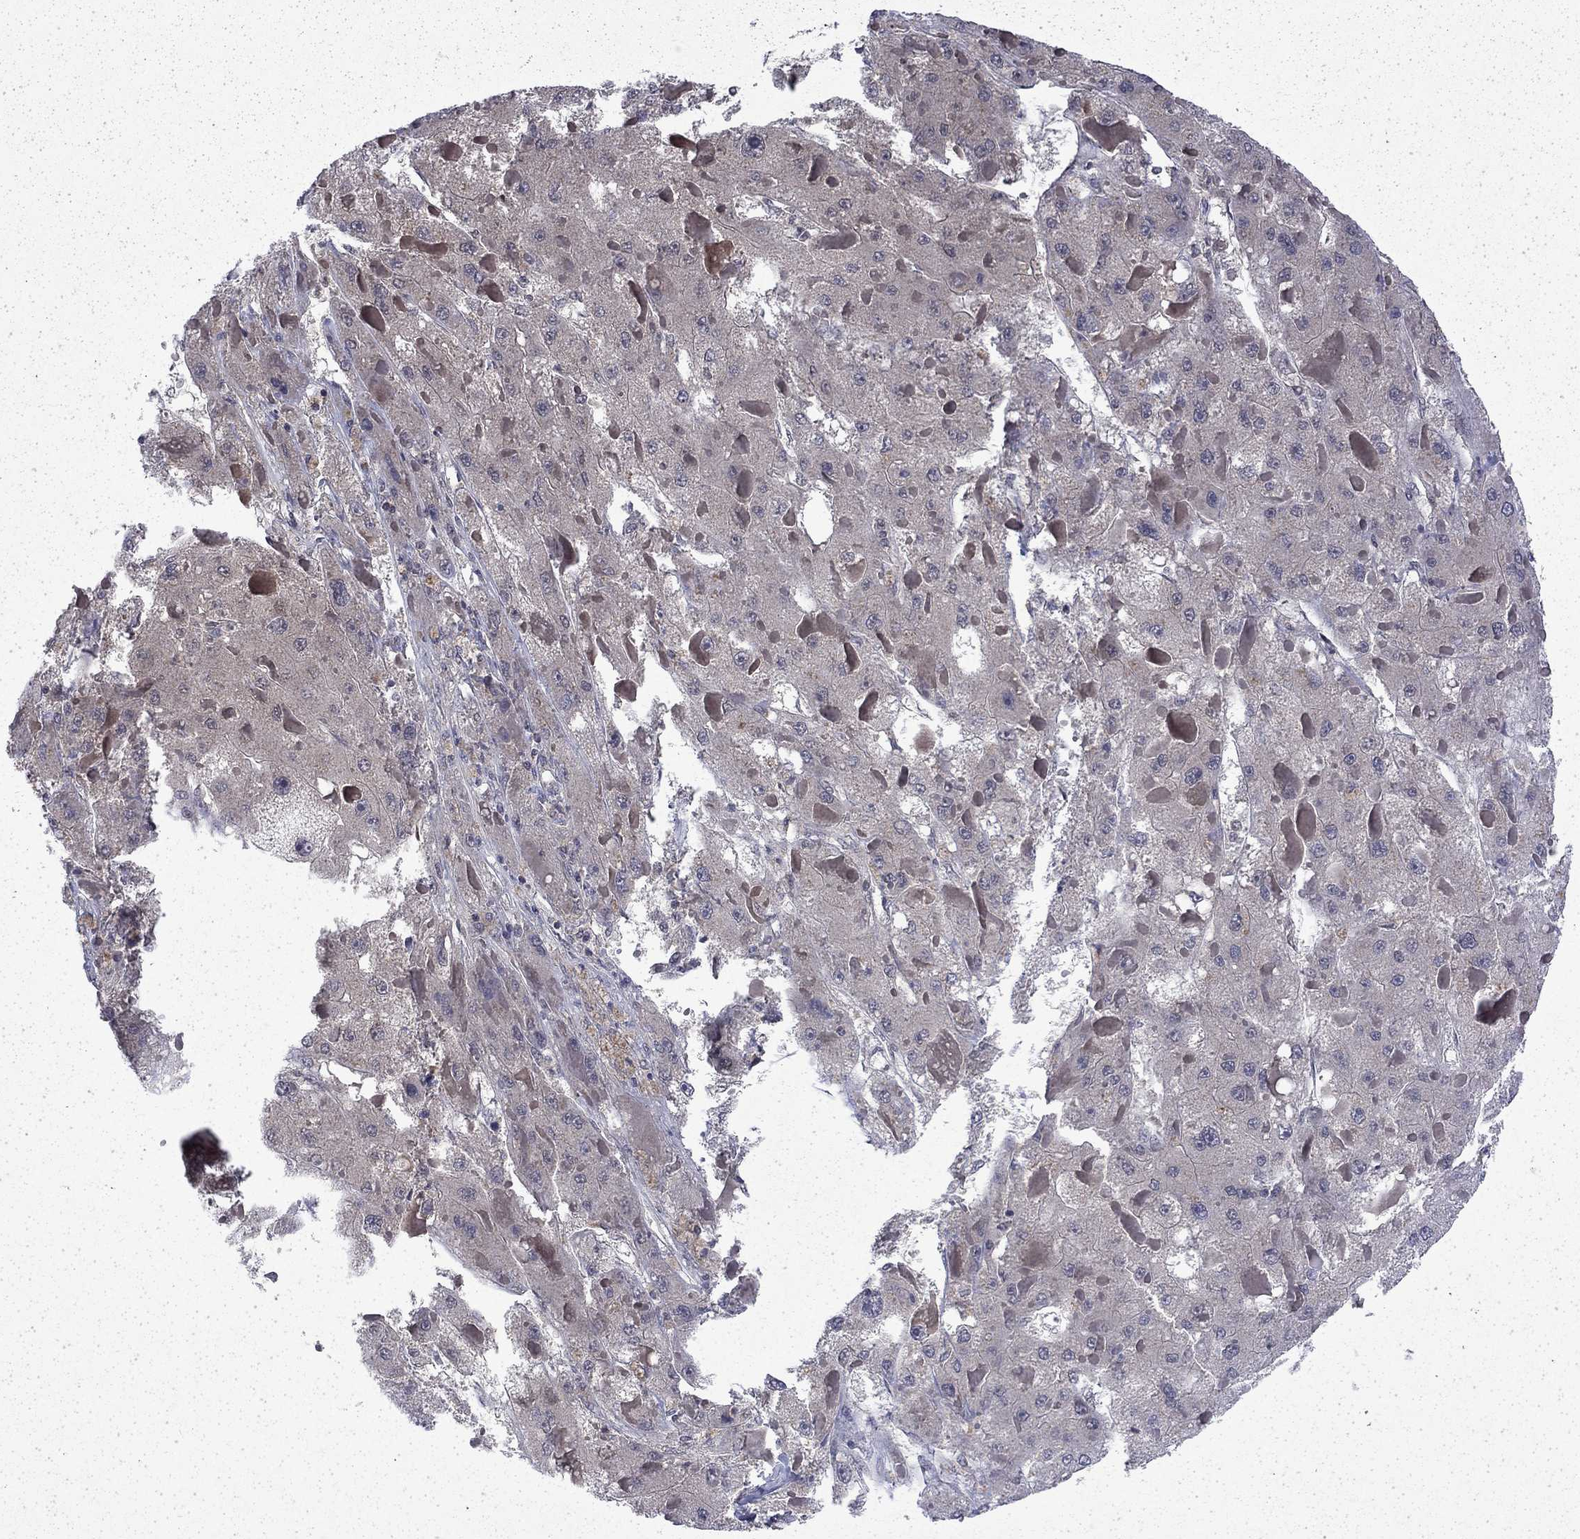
{"staining": {"intensity": "negative", "quantity": "none", "location": "none"}, "tissue": "liver cancer", "cell_type": "Tumor cells", "image_type": "cancer", "snomed": [{"axis": "morphology", "description": "Carcinoma, Hepatocellular, NOS"}, {"axis": "topography", "description": "Liver"}], "caption": "IHC photomicrograph of neoplastic tissue: liver hepatocellular carcinoma stained with DAB (3,3'-diaminobenzidine) demonstrates no significant protein expression in tumor cells.", "gene": "CHAT", "patient": {"sex": "female", "age": 73}}